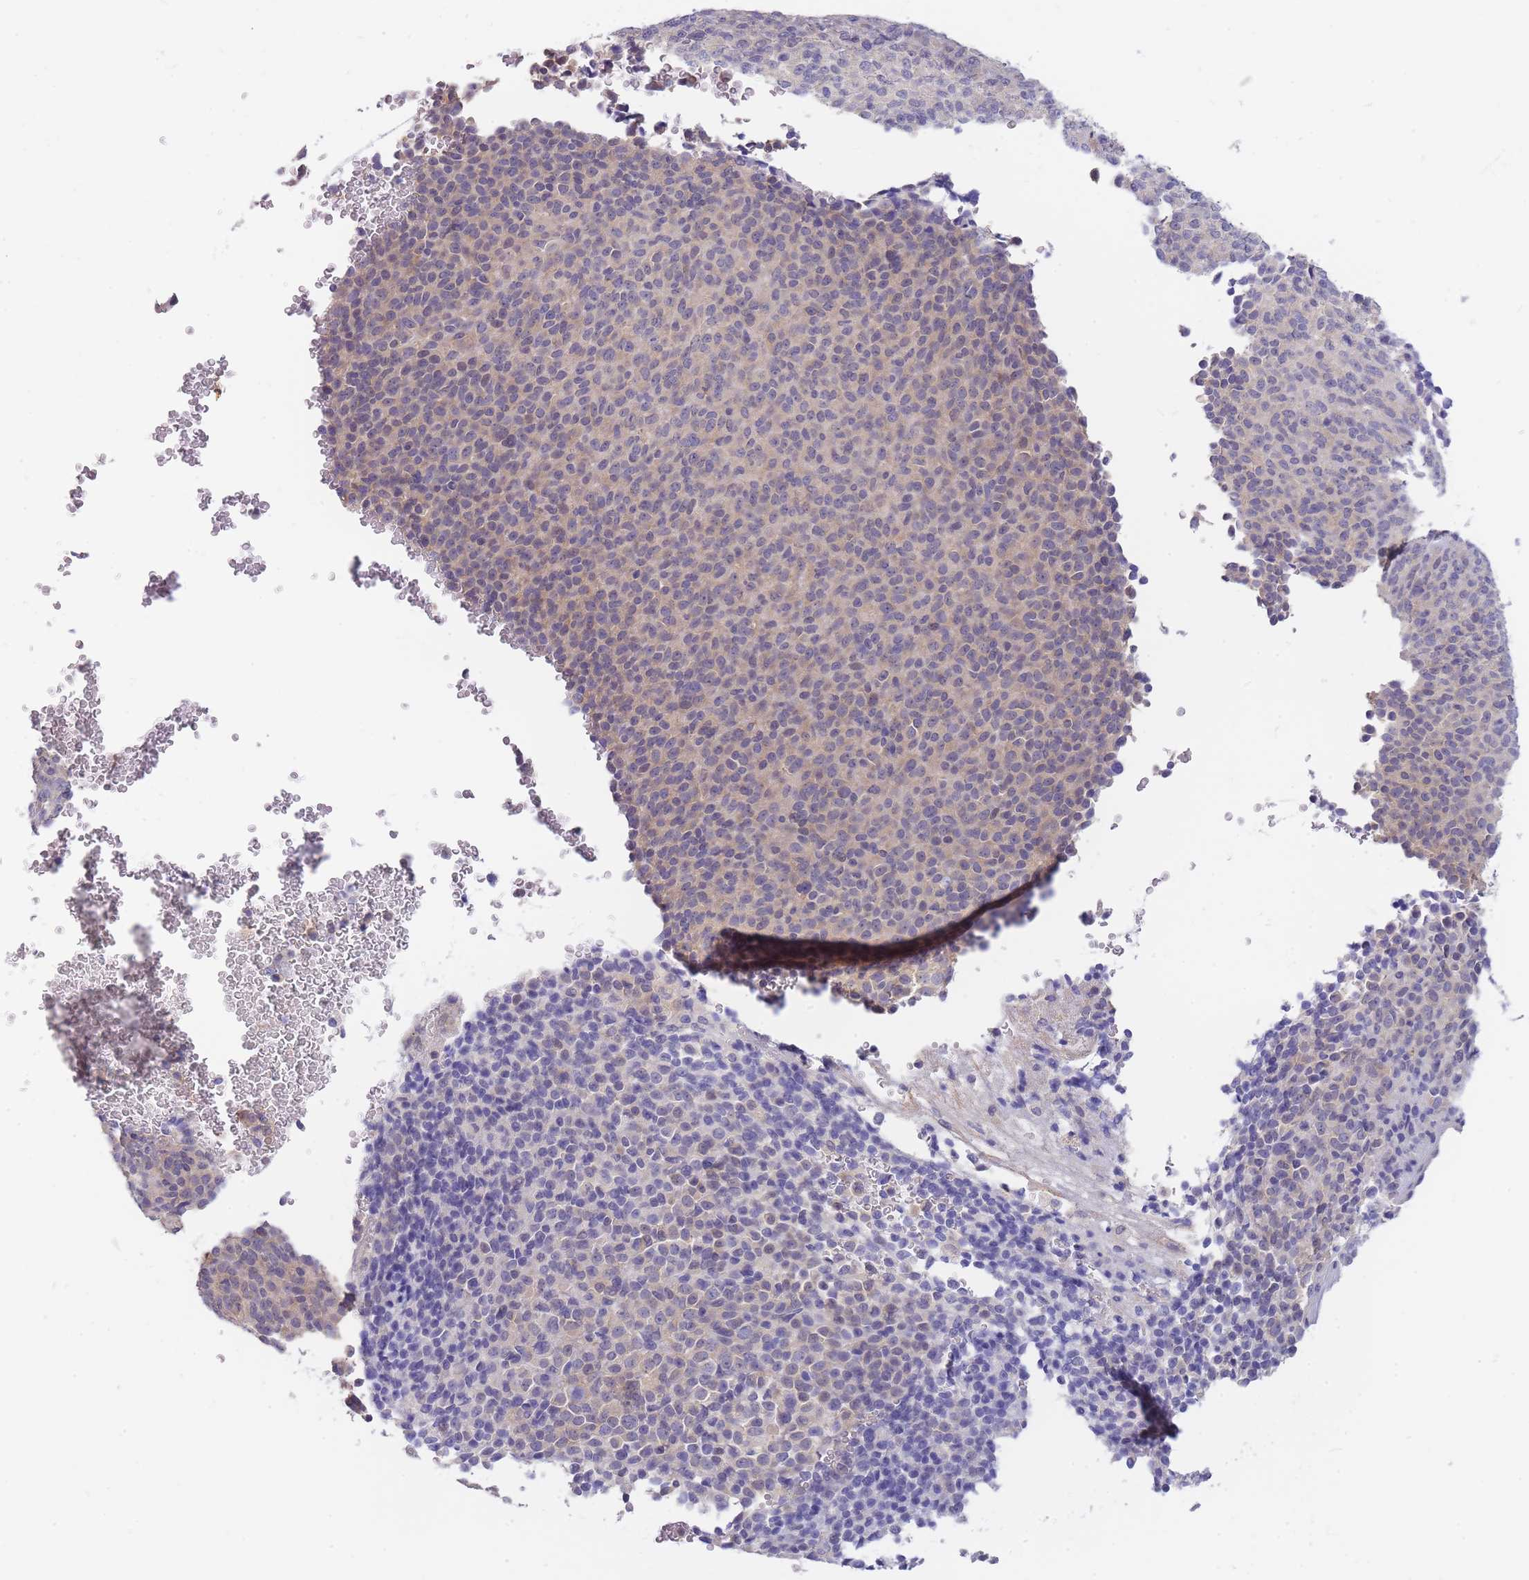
{"staining": {"intensity": "weak", "quantity": "25%-75%", "location": "cytoplasmic/membranous"}, "tissue": "melanoma", "cell_type": "Tumor cells", "image_type": "cancer", "snomed": [{"axis": "morphology", "description": "Malignant melanoma, Metastatic site"}, {"axis": "topography", "description": "Brain"}], "caption": "Tumor cells show weak cytoplasmic/membranous expression in approximately 25%-75% of cells in malignant melanoma (metastatic site). (DAB IHC, brown staining for protein, blue staining for nuclei).", "gene": "SUGT1", "patient": {"sex": "female", "age": 56}}